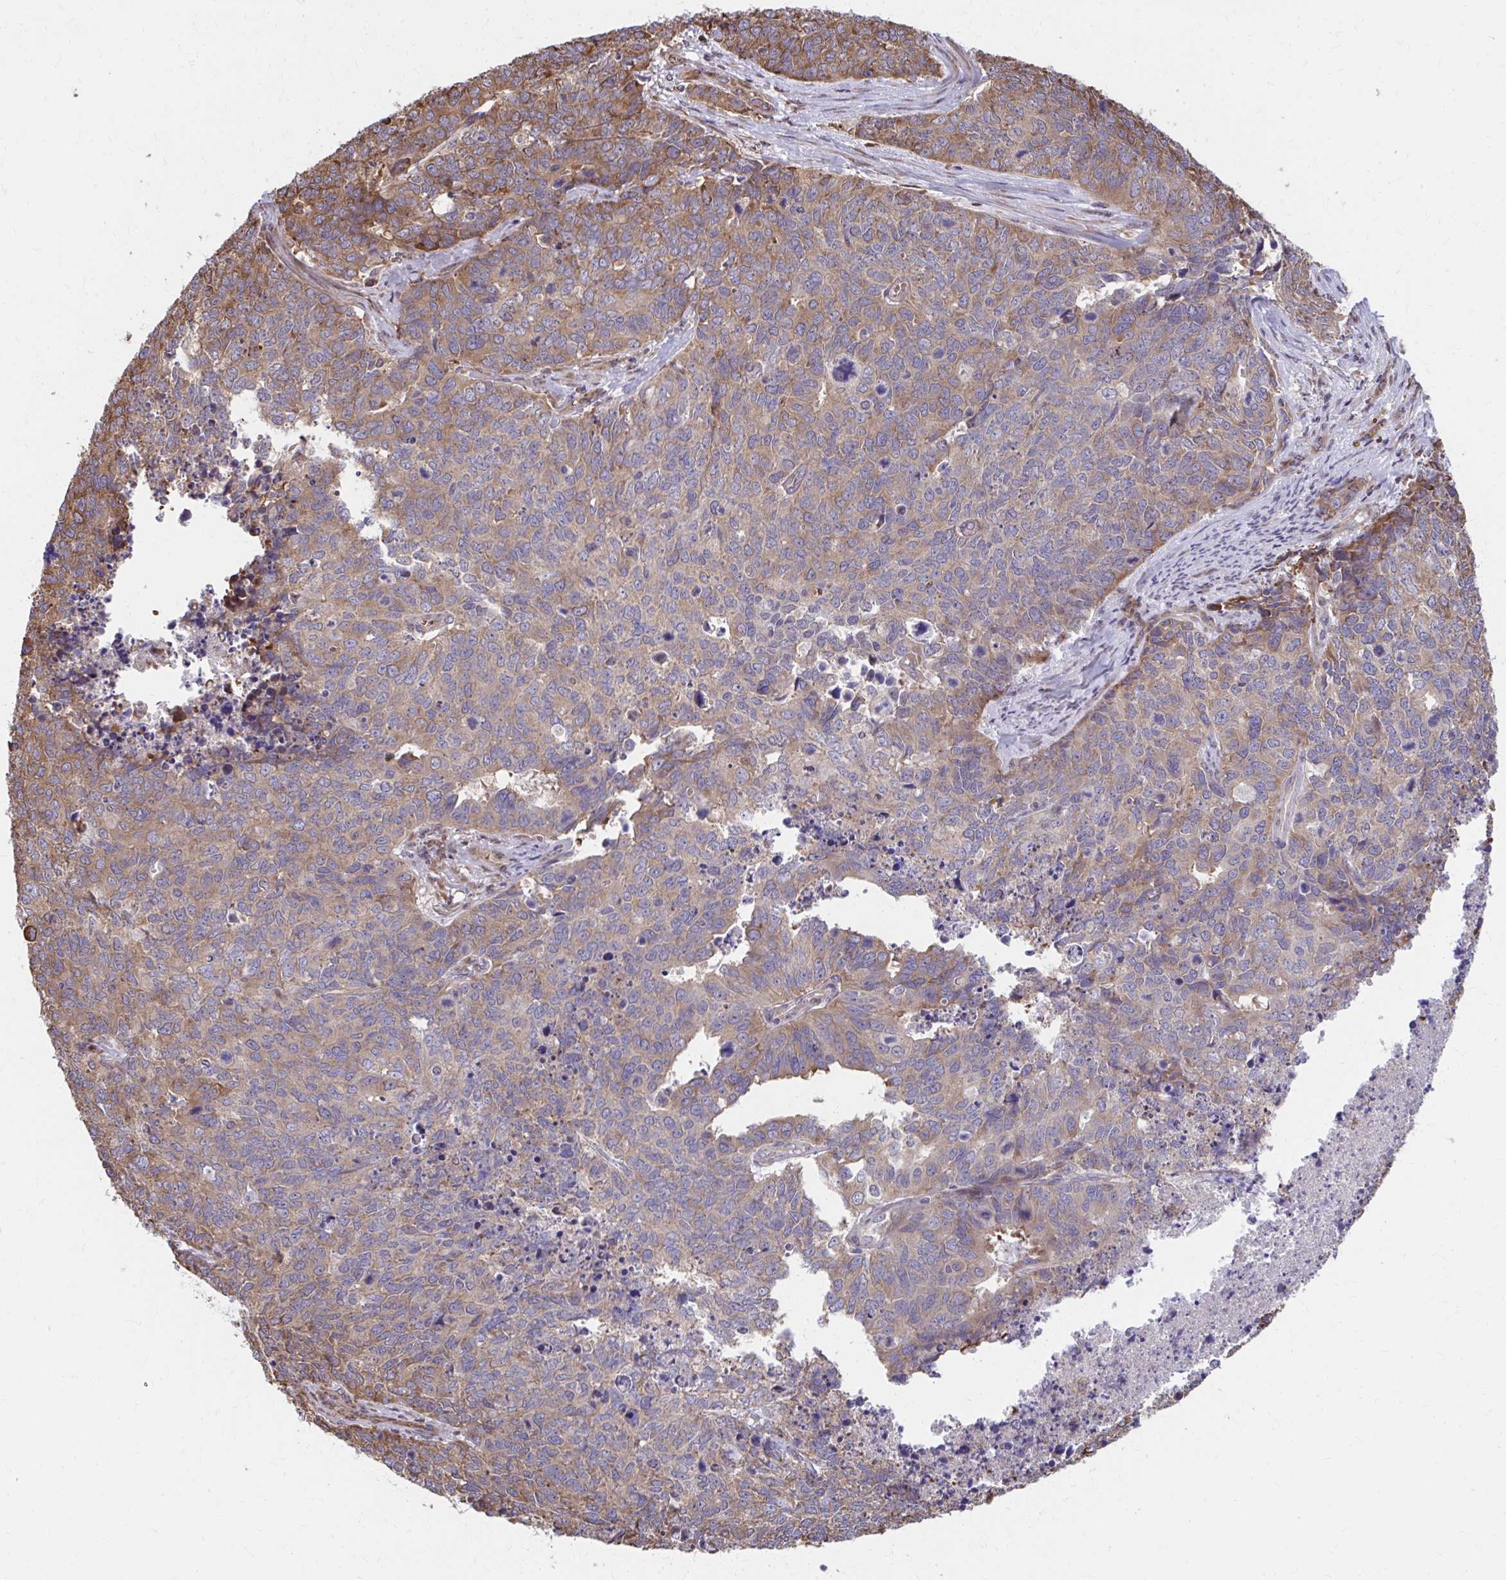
{"staining": {"intensity": "moderate", "quantity": "25%-75%", "location": "cytoplasmic/membranous"}, "tissue": "cervical cancer", "cell_type": "Tumor cells", "image_type": "cancer", "snomed": [{"axis": "morphology", "description": "Adenocarcinoma, NOS"}, {"axis": "topography", "description": "Cervix"}], "caption": "This is an image of immunohistochemistry staining of cervical adenocarcinoma, which shows moderate expression in the cytoplasmic/membranous of tumor cells.", "gene": "ZNF778", "patient": {"sex": "female", "age": 63}}